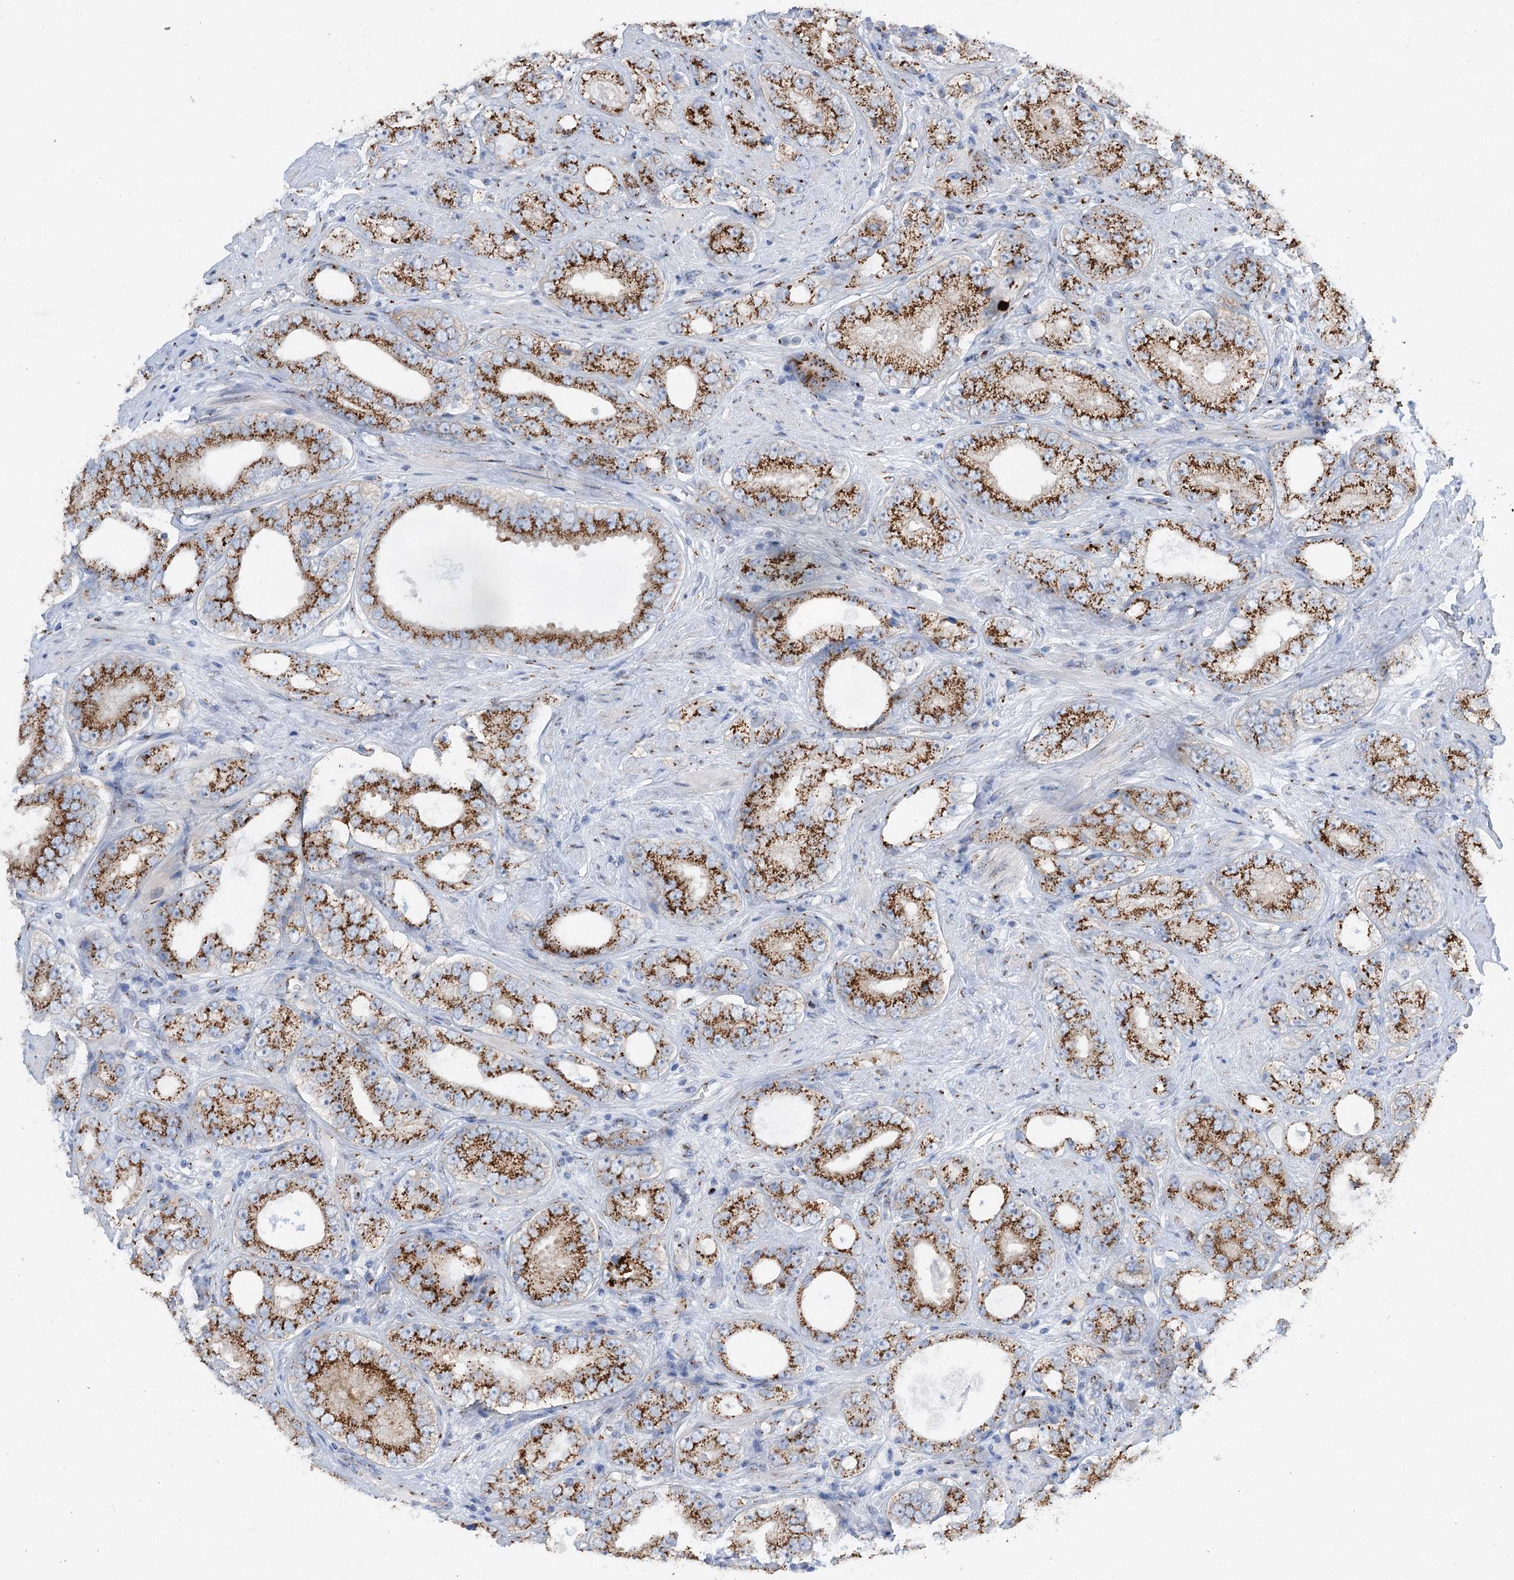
{"staining": {"intensity": "strong", "quantity": ">75%", "location": "cytoplasmic/membranous"}, "tissue": "prostate cancer", "cell_type": "Tumor cells", "image_type": "cancer", "snomed": [{"axis": "morphology", "description": "Adenocarcinoma, High grade"}, {"axis": "topography", "description": "Prostate"}], "caption": "A photomicrograph of human prostate cancer stained for a protein displays strong cytoplasmic/membranous brown staining in tumor cells. The staining was performed using DAB, with brown indicating positive protein expression. Nuclei are stained blue with hematoxylin.", "gene": "TMEM165", "patient": {"sex": "male", "age": 56}}